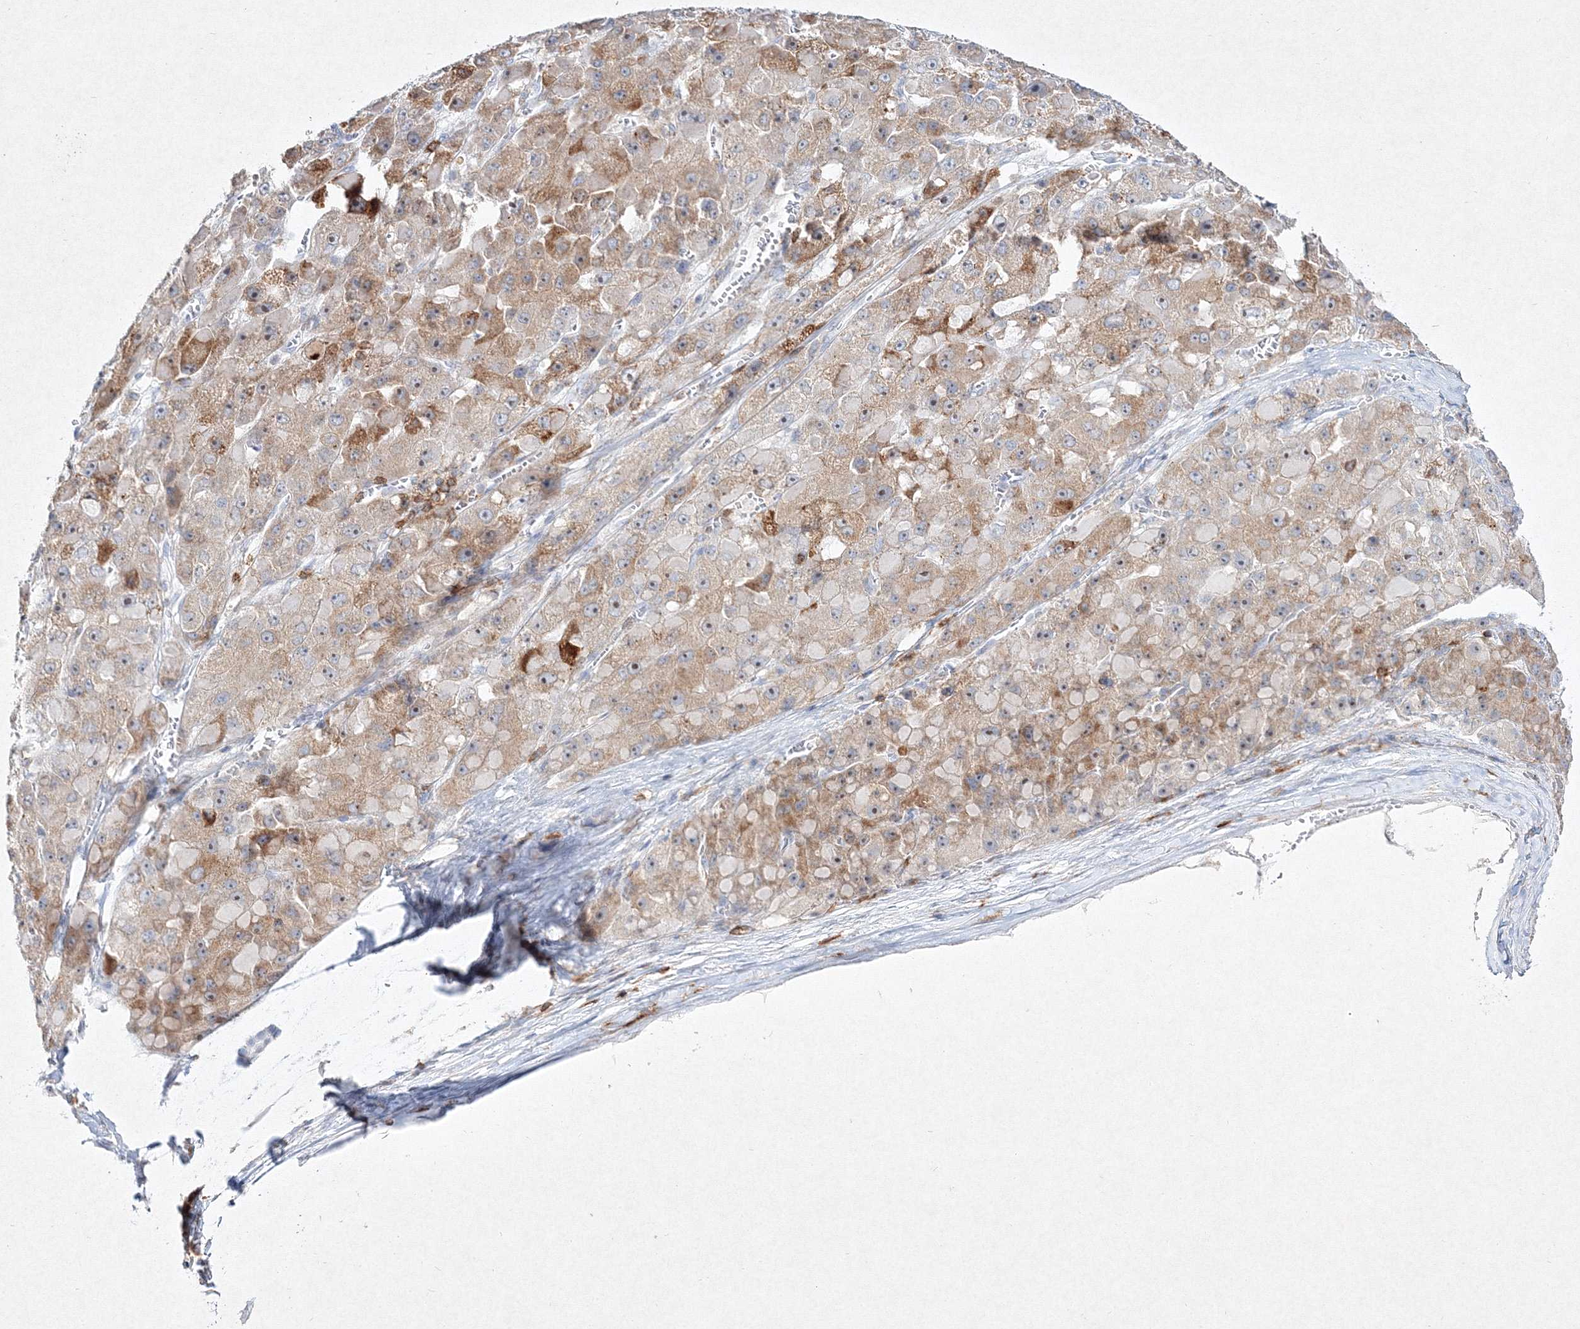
{"staining": {"intensity": "moderate", "quantity": ">75%", "location": "cytoplasmic/membranous"}, "tissue": "liver cancer", "cell_type": "Tumor cells", "image_type": "cancer", "snomed": [{"axis": "morphology", "description": "Carcinoma, Hepatocellular, NOS"}, {"axis": "topography", "description": "Liver"}], "caption": "Tumor cells display moderate cytoplasmic/membranous expression in approximately >75% of cells in liver hepatocellular carcinoma.", "gene": "HCST", "patient": {"sex": "female", "age": 73}}